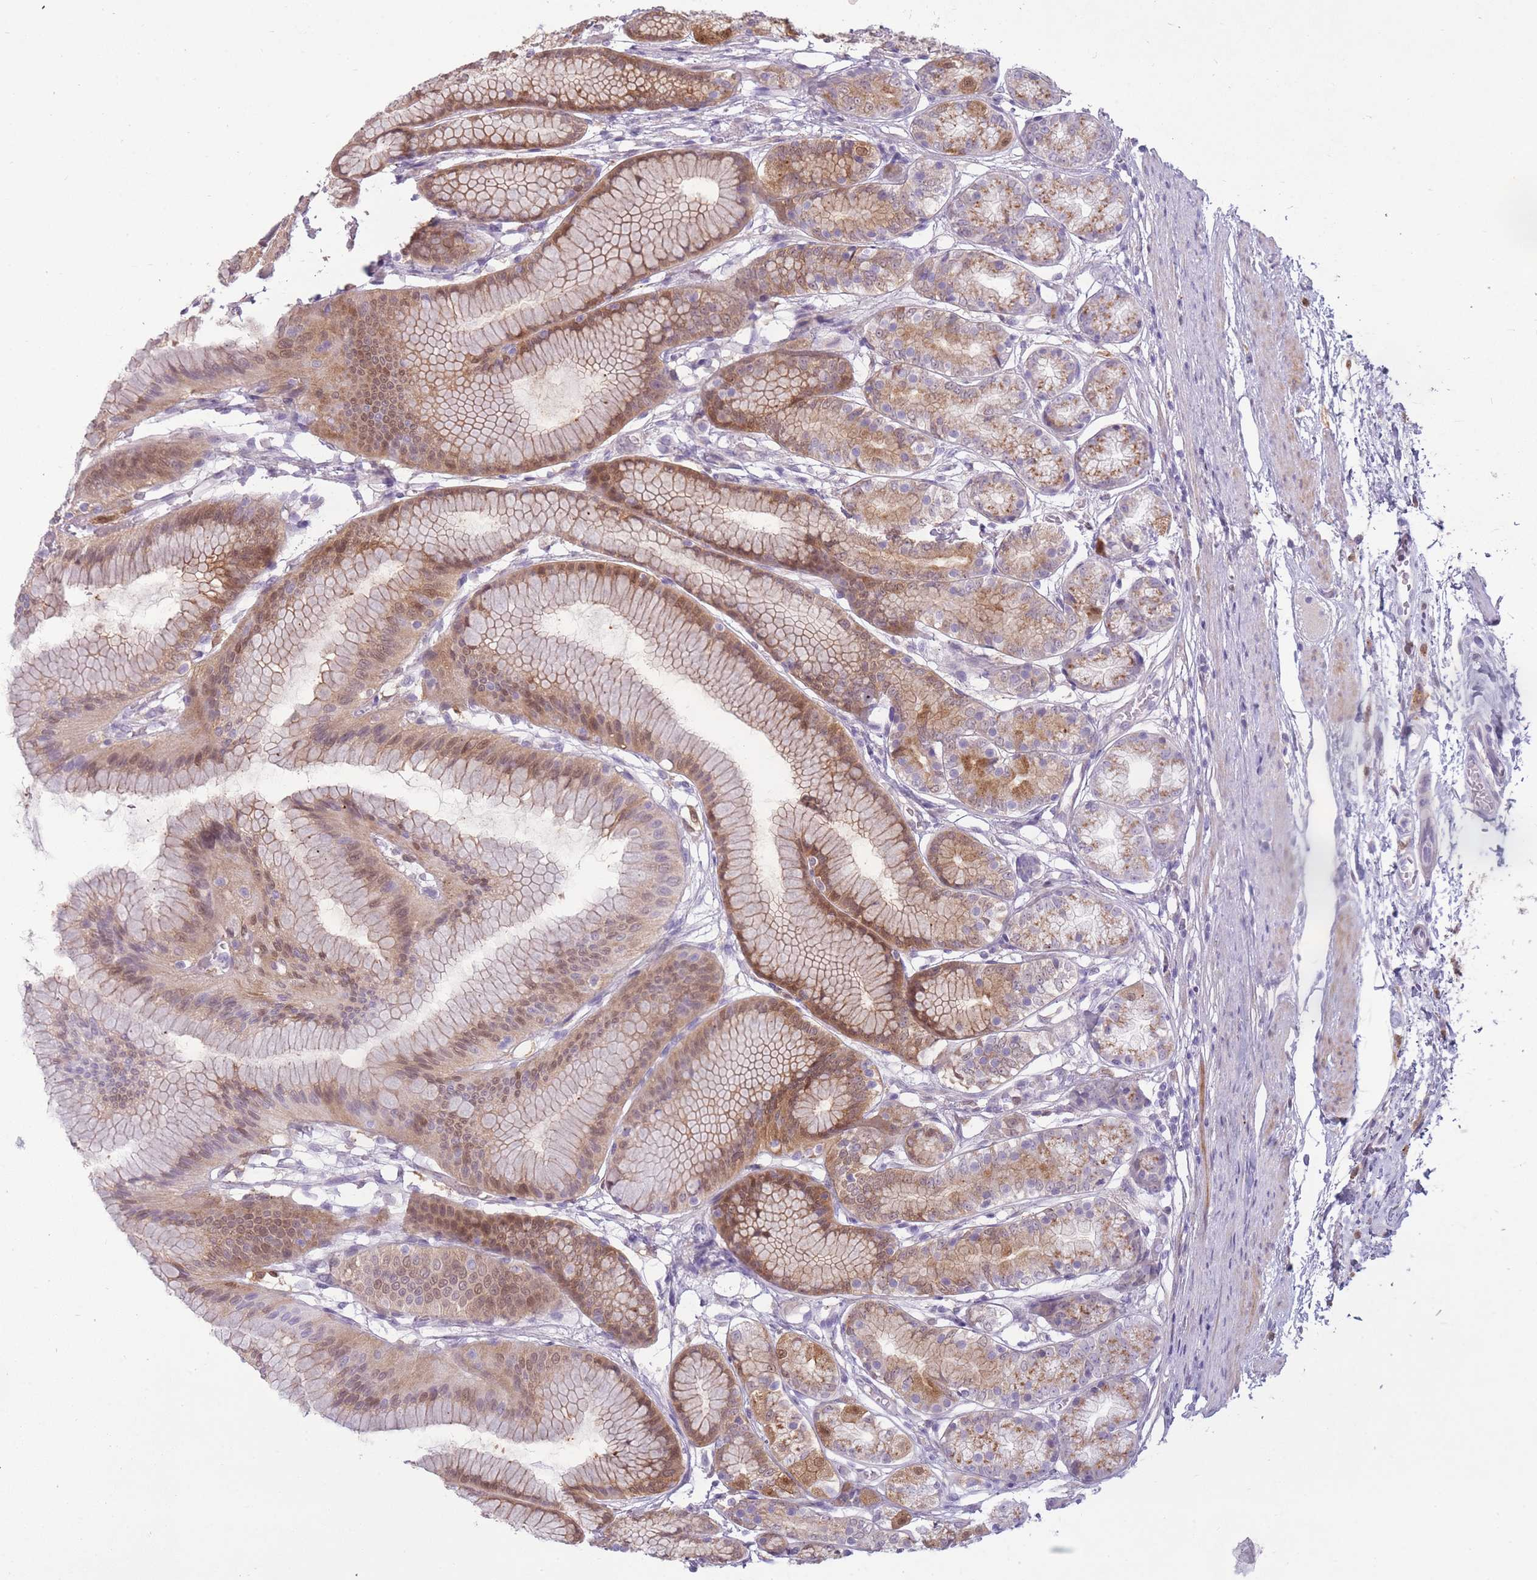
{"staining": {"intensity": "strong", "quantity": "25%-75%", "location": "cytoplasmic/membranous,nuclear"}, "tissue": "stomach", "cell_type": "Glandular cells", "image_type": "normal", "snomed": [{"axis": "morphology", "description": "Normal tissue, NOS"}, {"axis": "morphology", "description": "Adenocarcinoma, NOS"}, {"axis": "morphology", "description": "Adenocarcinoma, High grade"}, {"axis": "topography", "description": "Stomach, upper"}, {"axis": "topography", "description": "Stomach"}], "caption": "IHC (DAB (3,3'-diaminobenzidine)) staining of benign stomach reveals strong cytoplasmic/membranous,nuclear protein positivity in about 25%-75% of glandular cells.", "gene": "LGALS9B", "patient": {"sex": "female", "age": 65}}